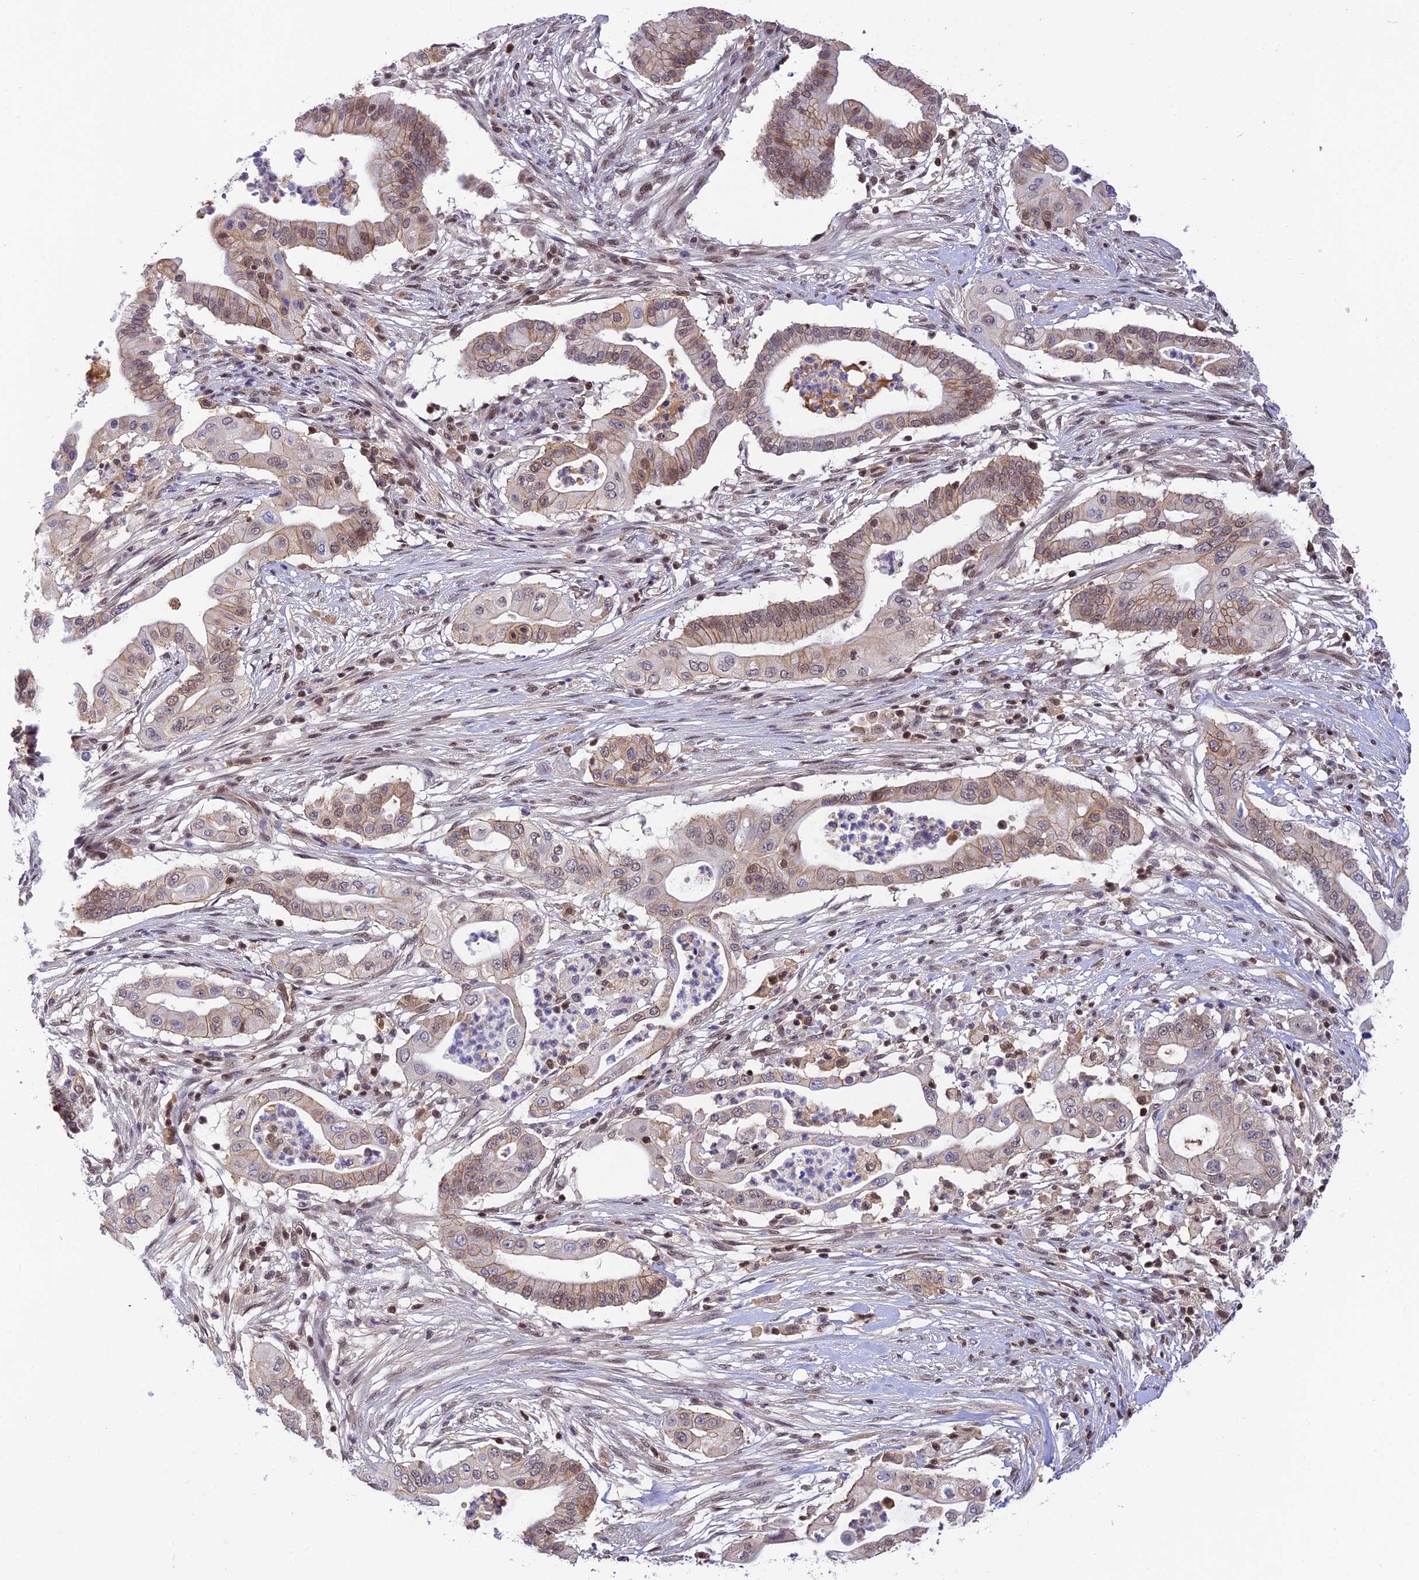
{"staining": {"intensity": "moderate", "quantity": ">75%", "location": "cytoplasmic/membranous"}, "tissue": "pancreatic cancer", "cell_type": "Tumor cells", "image_type": "cancer", "snomed": [{"axis": "morphology", "description": "Adenocarcinoma, NOS"}, {"axis": "topography", "description": "Pancreas"}], "caption": "A micrograph of human pancreatic cancer stained for a protein shows moderate cytoplasmic/membranous brown staining in tumor cells. (Brightfield microscopy of DAB IHC at high magnification).", "gene": "THAP11", "patient": {"sex": "male", "age": 68}}